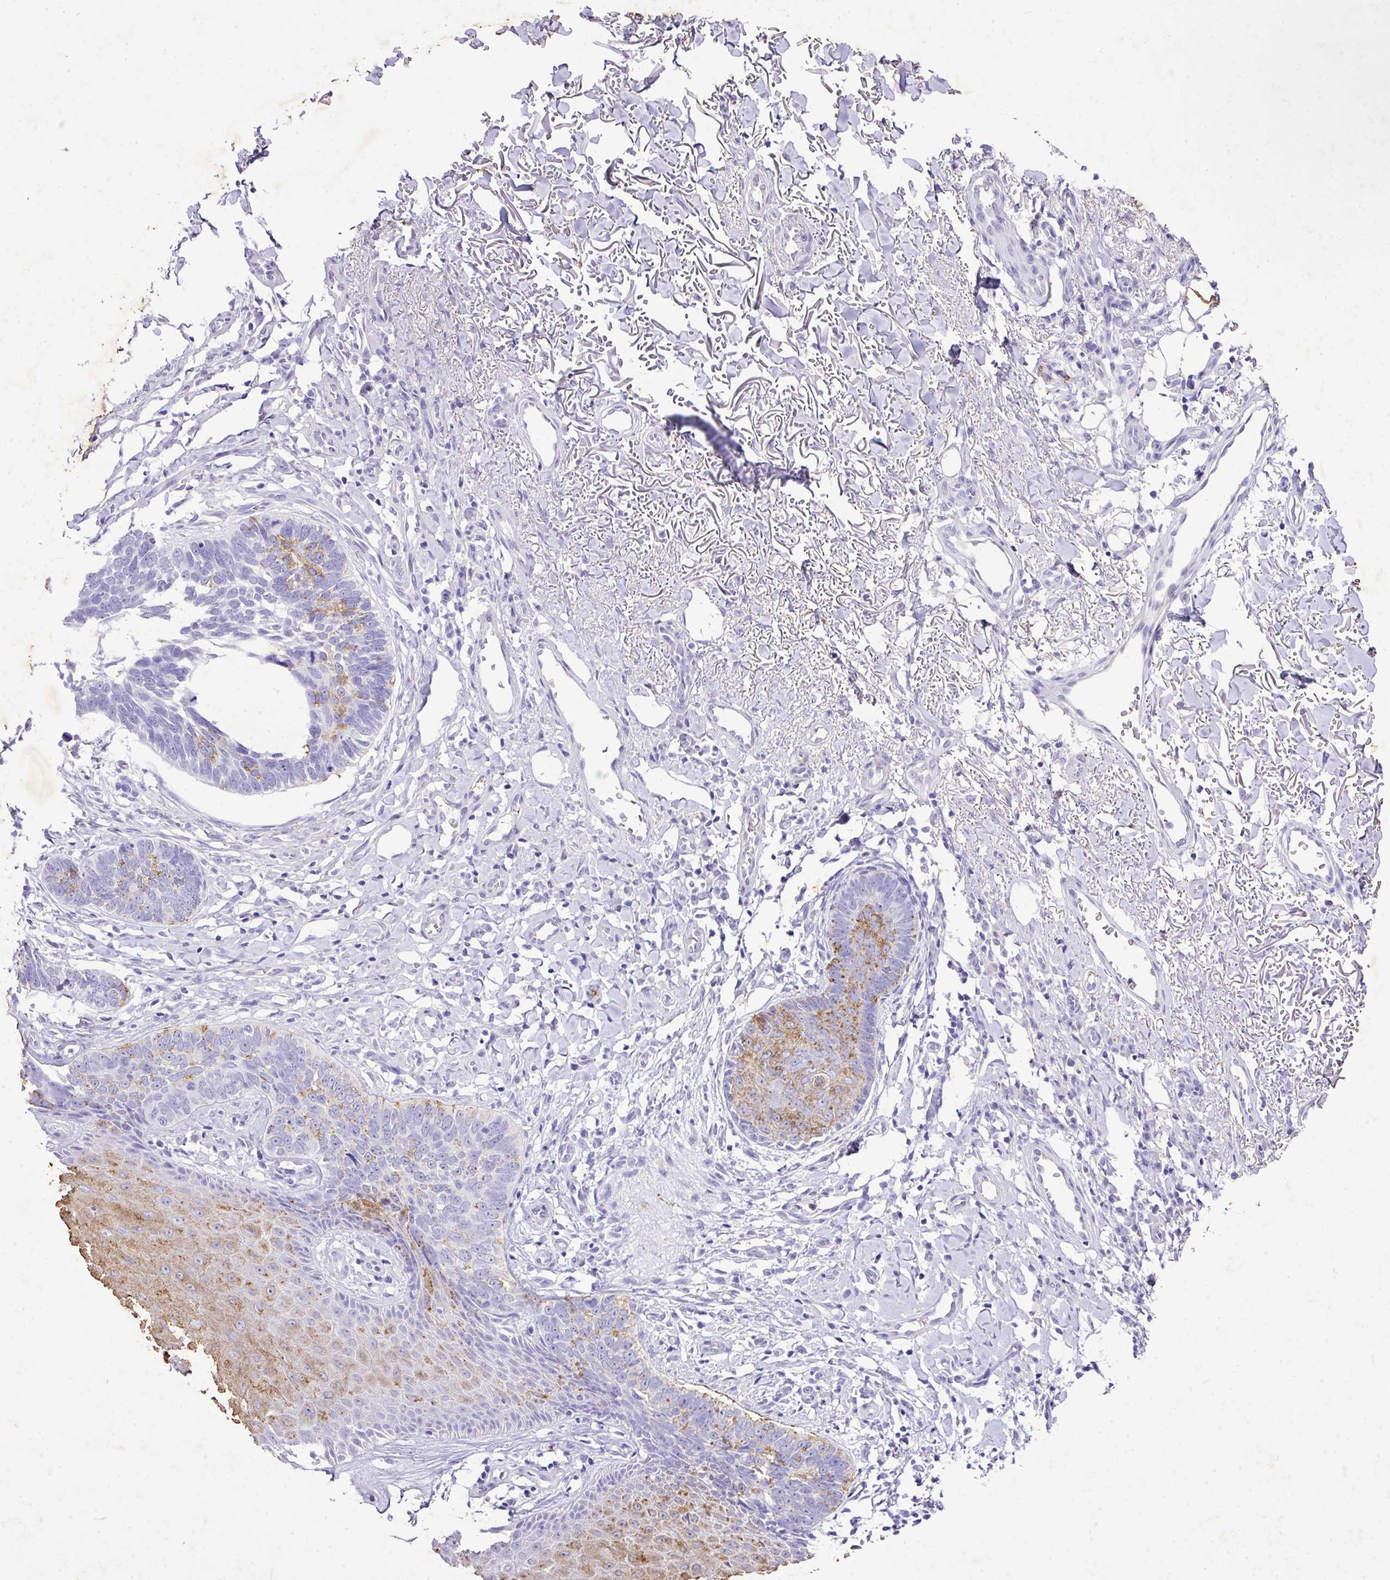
{"staining": {"intensity": "moderate", "quantity": "<25%", "location": "cytoplasmic/membranous"}, "tissue": "skin cancer", "cell_type": "Tumor cells", "image_type": "cancer", "snomed": [{"axis": "morphology", "description": "Normal tissue, NOS"}, {"axis": "morphology", "description": "Basal cell carcinoma"}, {"axis": "topography", "description": "Skin"}], "caption": "Skin cancer stained with immunohistochemistry demonstrates moderate cytoplasmic/membranous staining in about <25% of tumor cells.", "gene": "KCNJ11", "patient": {"sex": "male", "age": 77}}